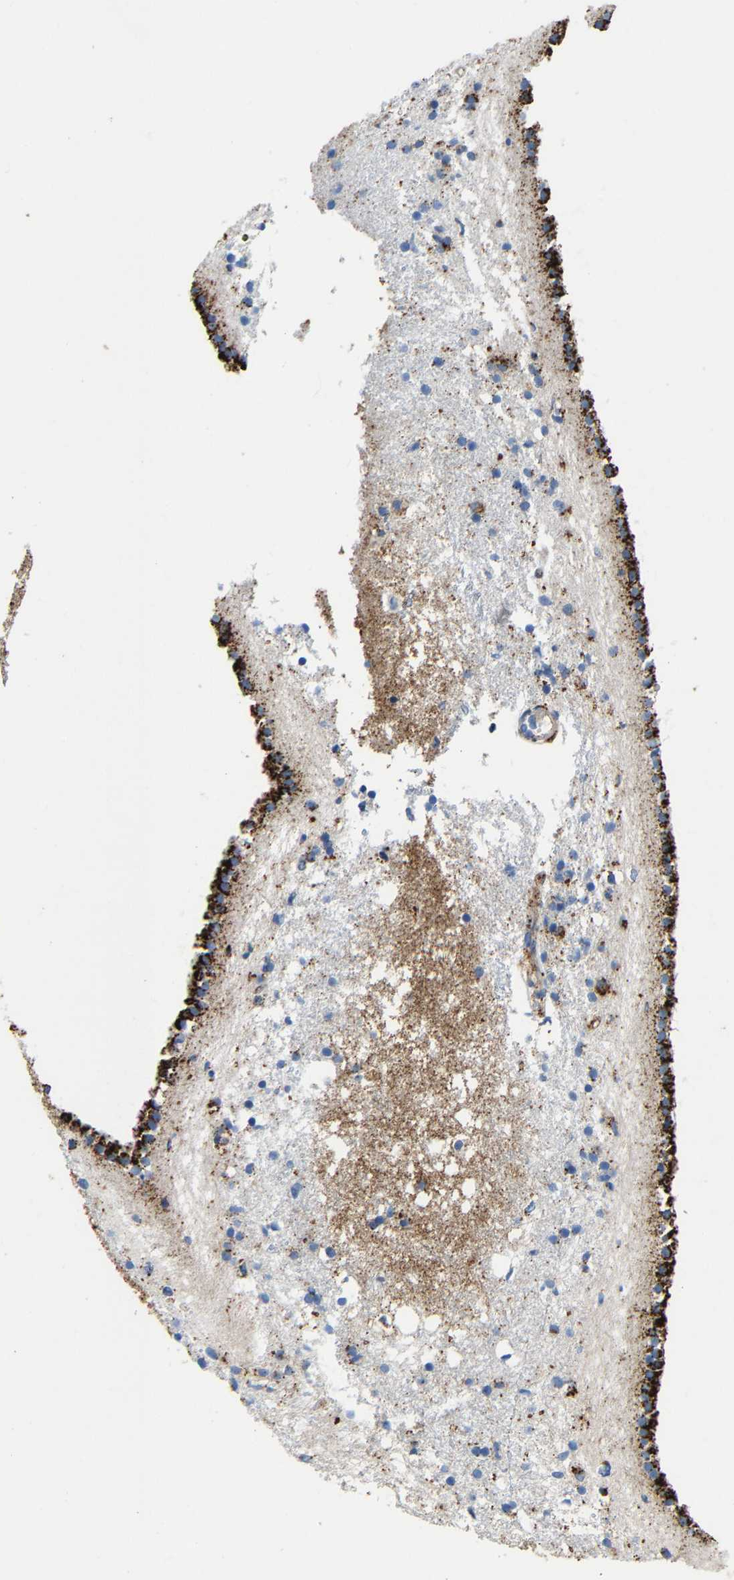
{"staining": {"intensity": "moderate", "quantity": "<25%", "location": "cytoplasmic/membranous"}, "tissue": "caudate", "cell_type": "Glial cells", "image_type": "normal", "snomed": [{"axis": "morphology", "description": "Normal tissue, NOS"}, {"axis": "topography", "description": "Lateral ventricle wall"}], "caption": "Immunohistochemistry (IHC) image of benign caudate stained for a protein (brown), which exhibits low levels of moderate cytoplasmic/membranous expression in approximately <25% of glial cells.", "gene": "DPP7", "patient": {"sex": "male", "age": 45}}